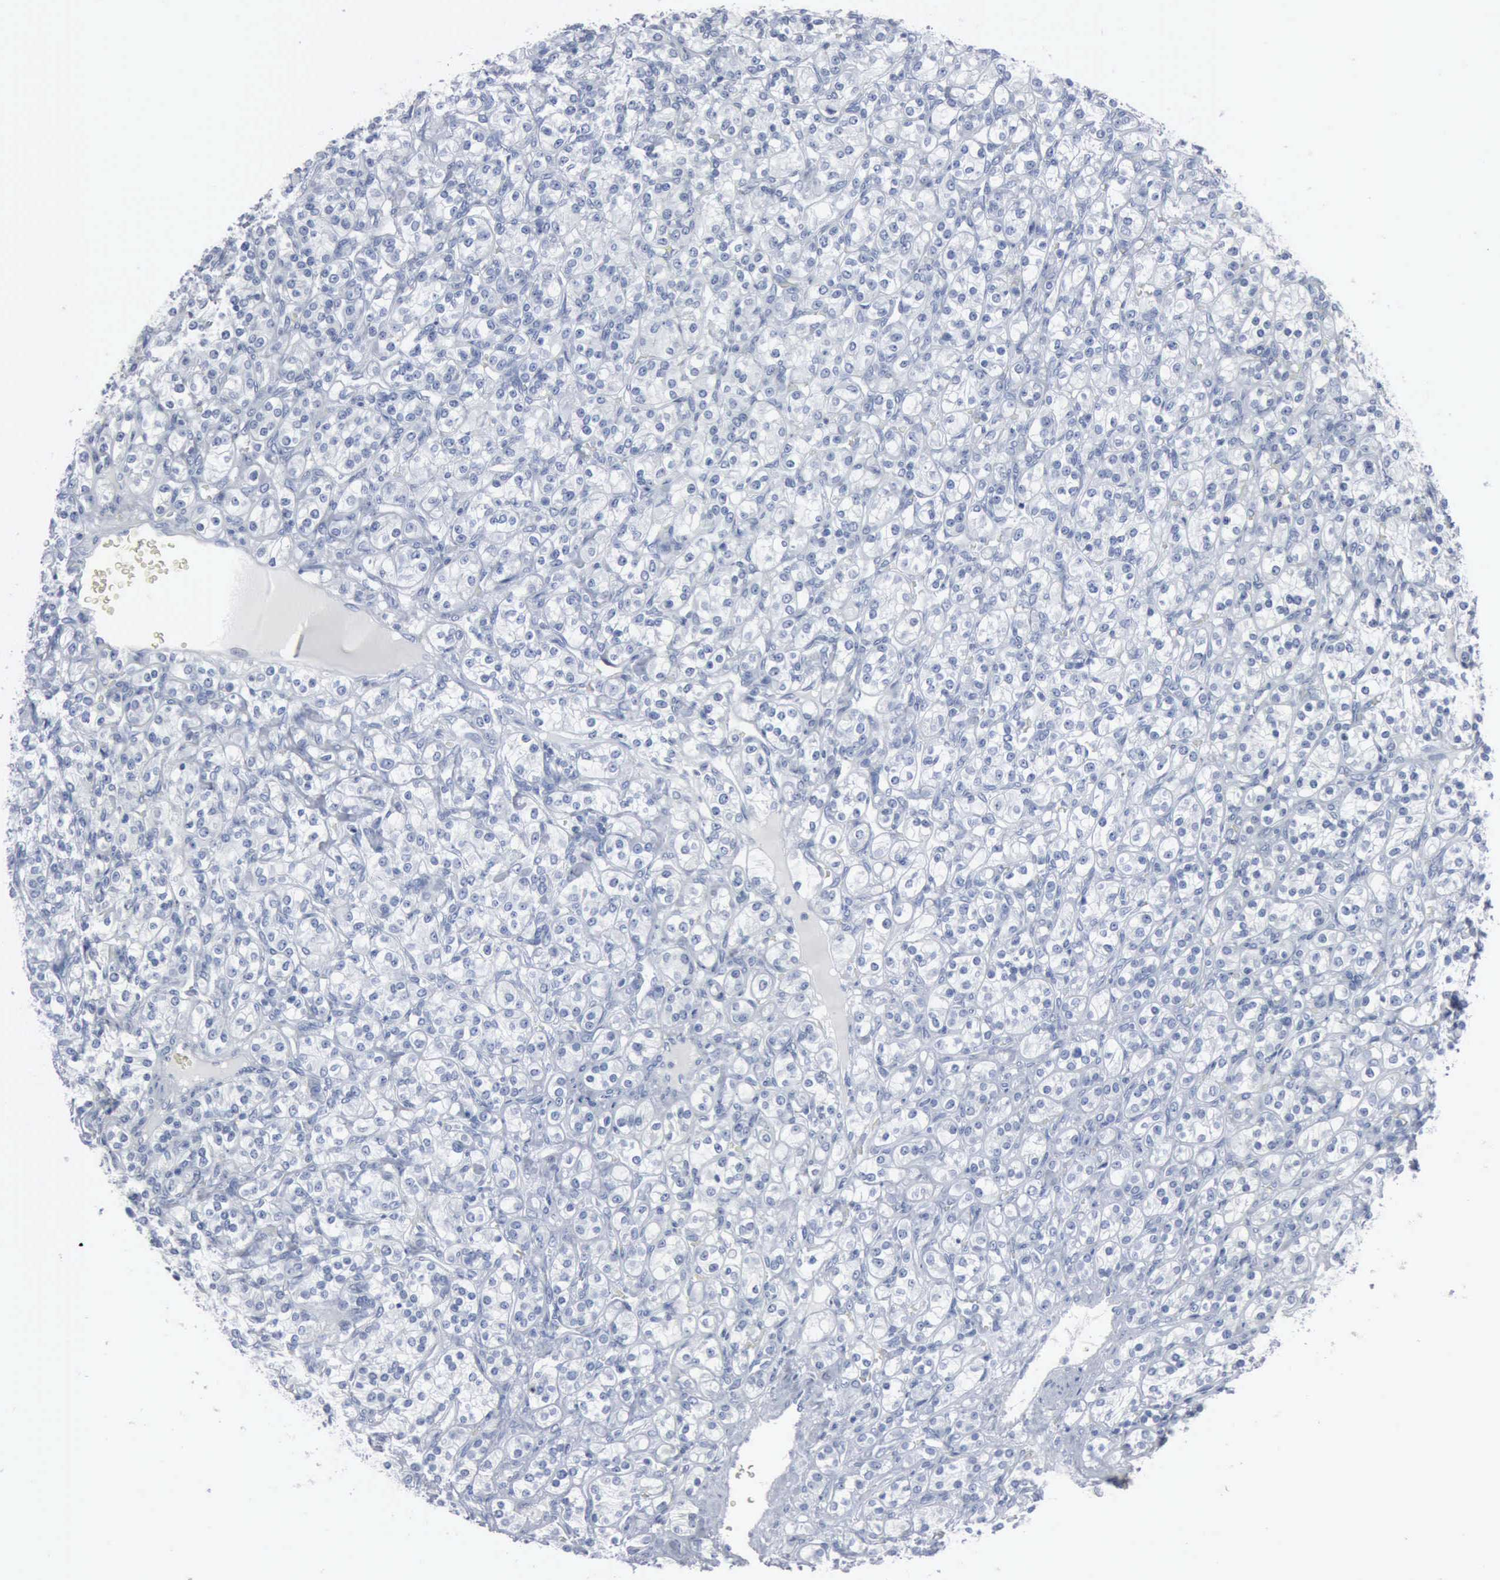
{"staining": {"intensity": "negative", "quantity": "none", "location": "none"}, "tissue": "renal cancer", "cell_type": "Tumor cells", "image_type": "cancer", "snomed": [{"axis": "morphology", "description": "Adenocarcinoma, NOS"}, {"axis": "topography", "description": "Kidney"}], "caption": "Immunohistochemistry (IHC) of human adenocarcinoma (renal) demonstrates no staining in tumor cells.", "gene": "DMD", "patient": {"sex": "male", "age": 77}}